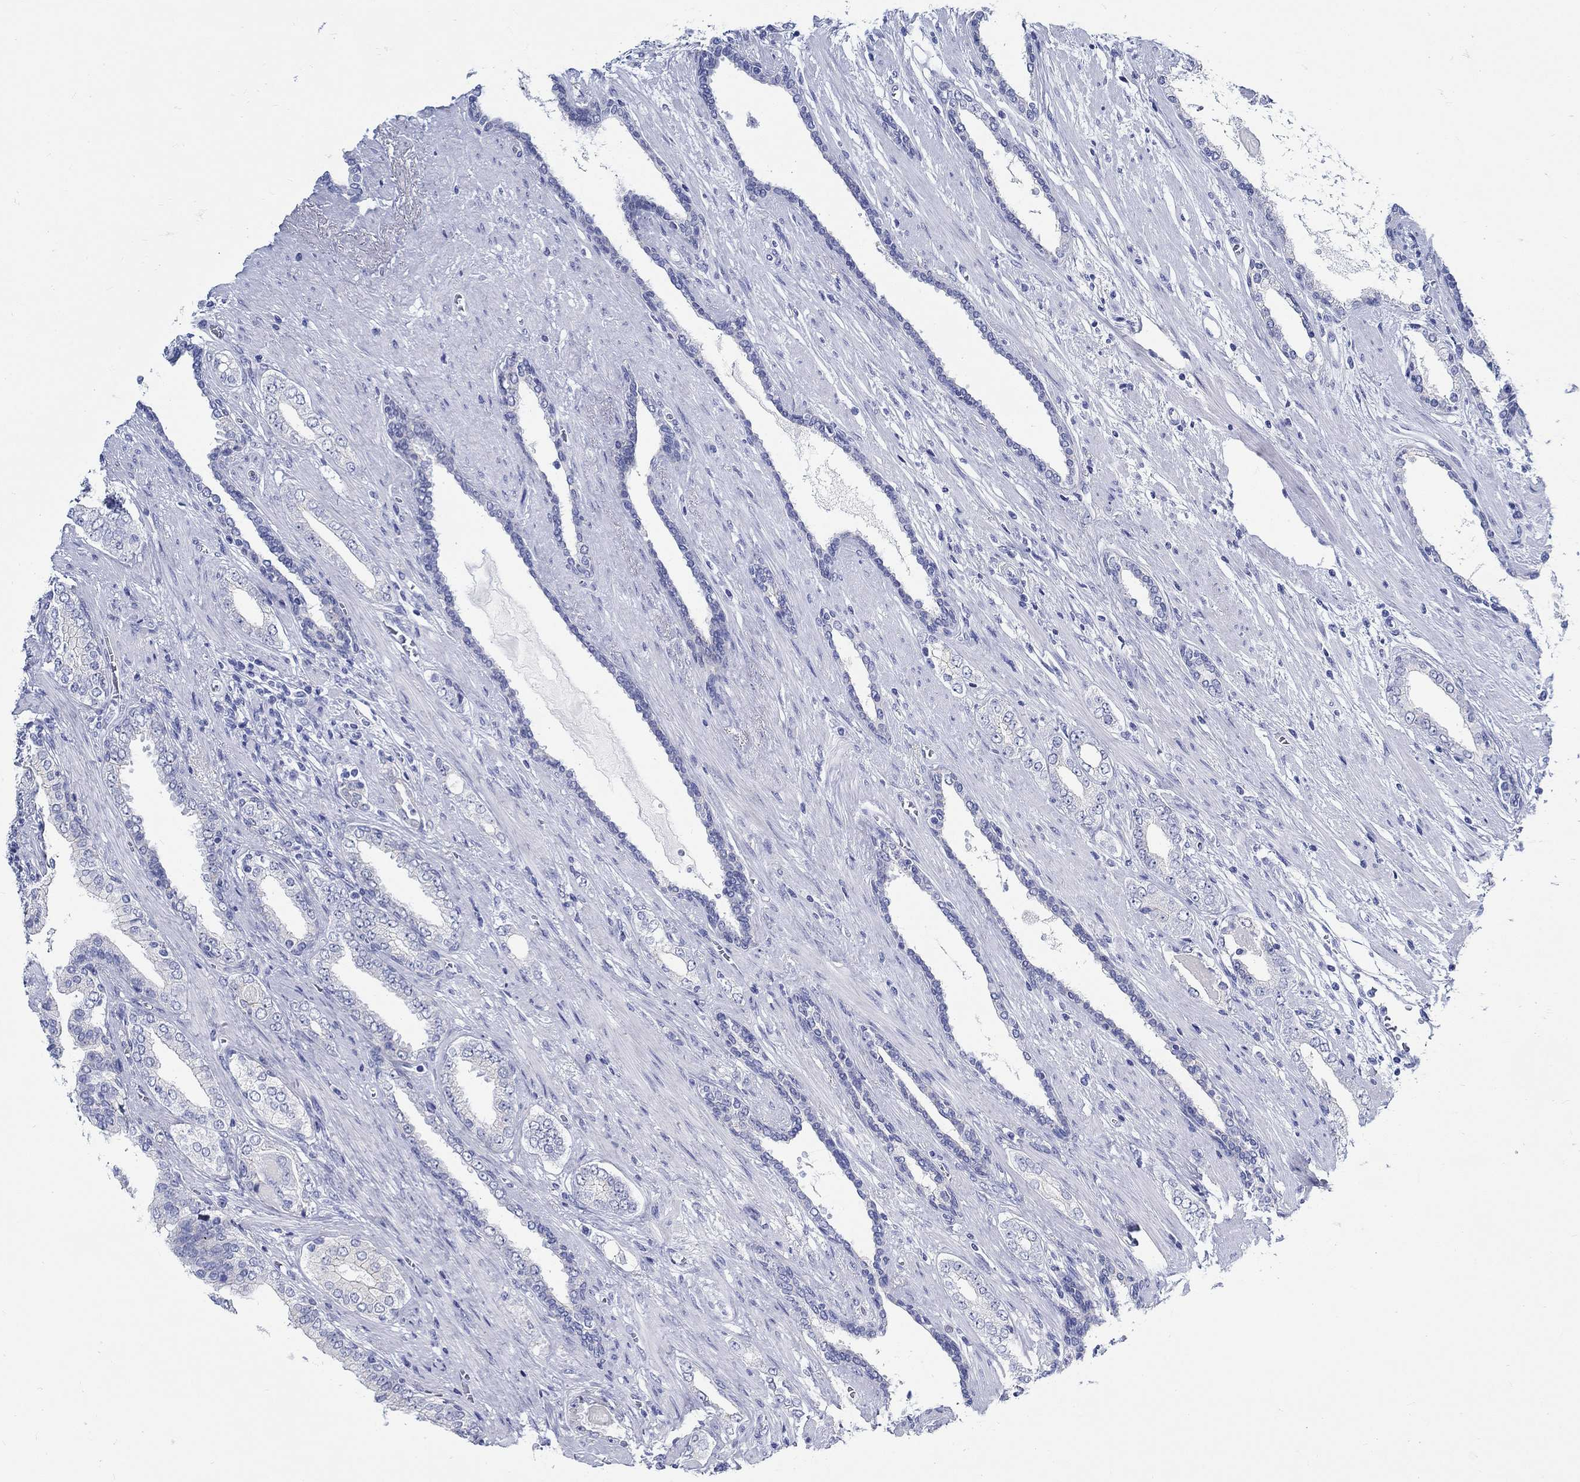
{"staining": {"intensity": "negative", "quantity": "none", "location": "none"}, "tissue": "prostate cancer", "cell_type": "Tumor cells", "image_type": "cancer", "snomed": [{"axis": "morphology", "description": "Adenocarcinoma, Low grade"}, {"axis": "topography", "description": "Prostate and seminal vesicle, NOS"}], "caption": "This is an immunohistochemistry histopathology image of human prostate cancer (low-grade adenocarcinoma). There is no staining in tumor cells.", "gene": "RD3L", "patient": {"sex": "male", "age": 61}}